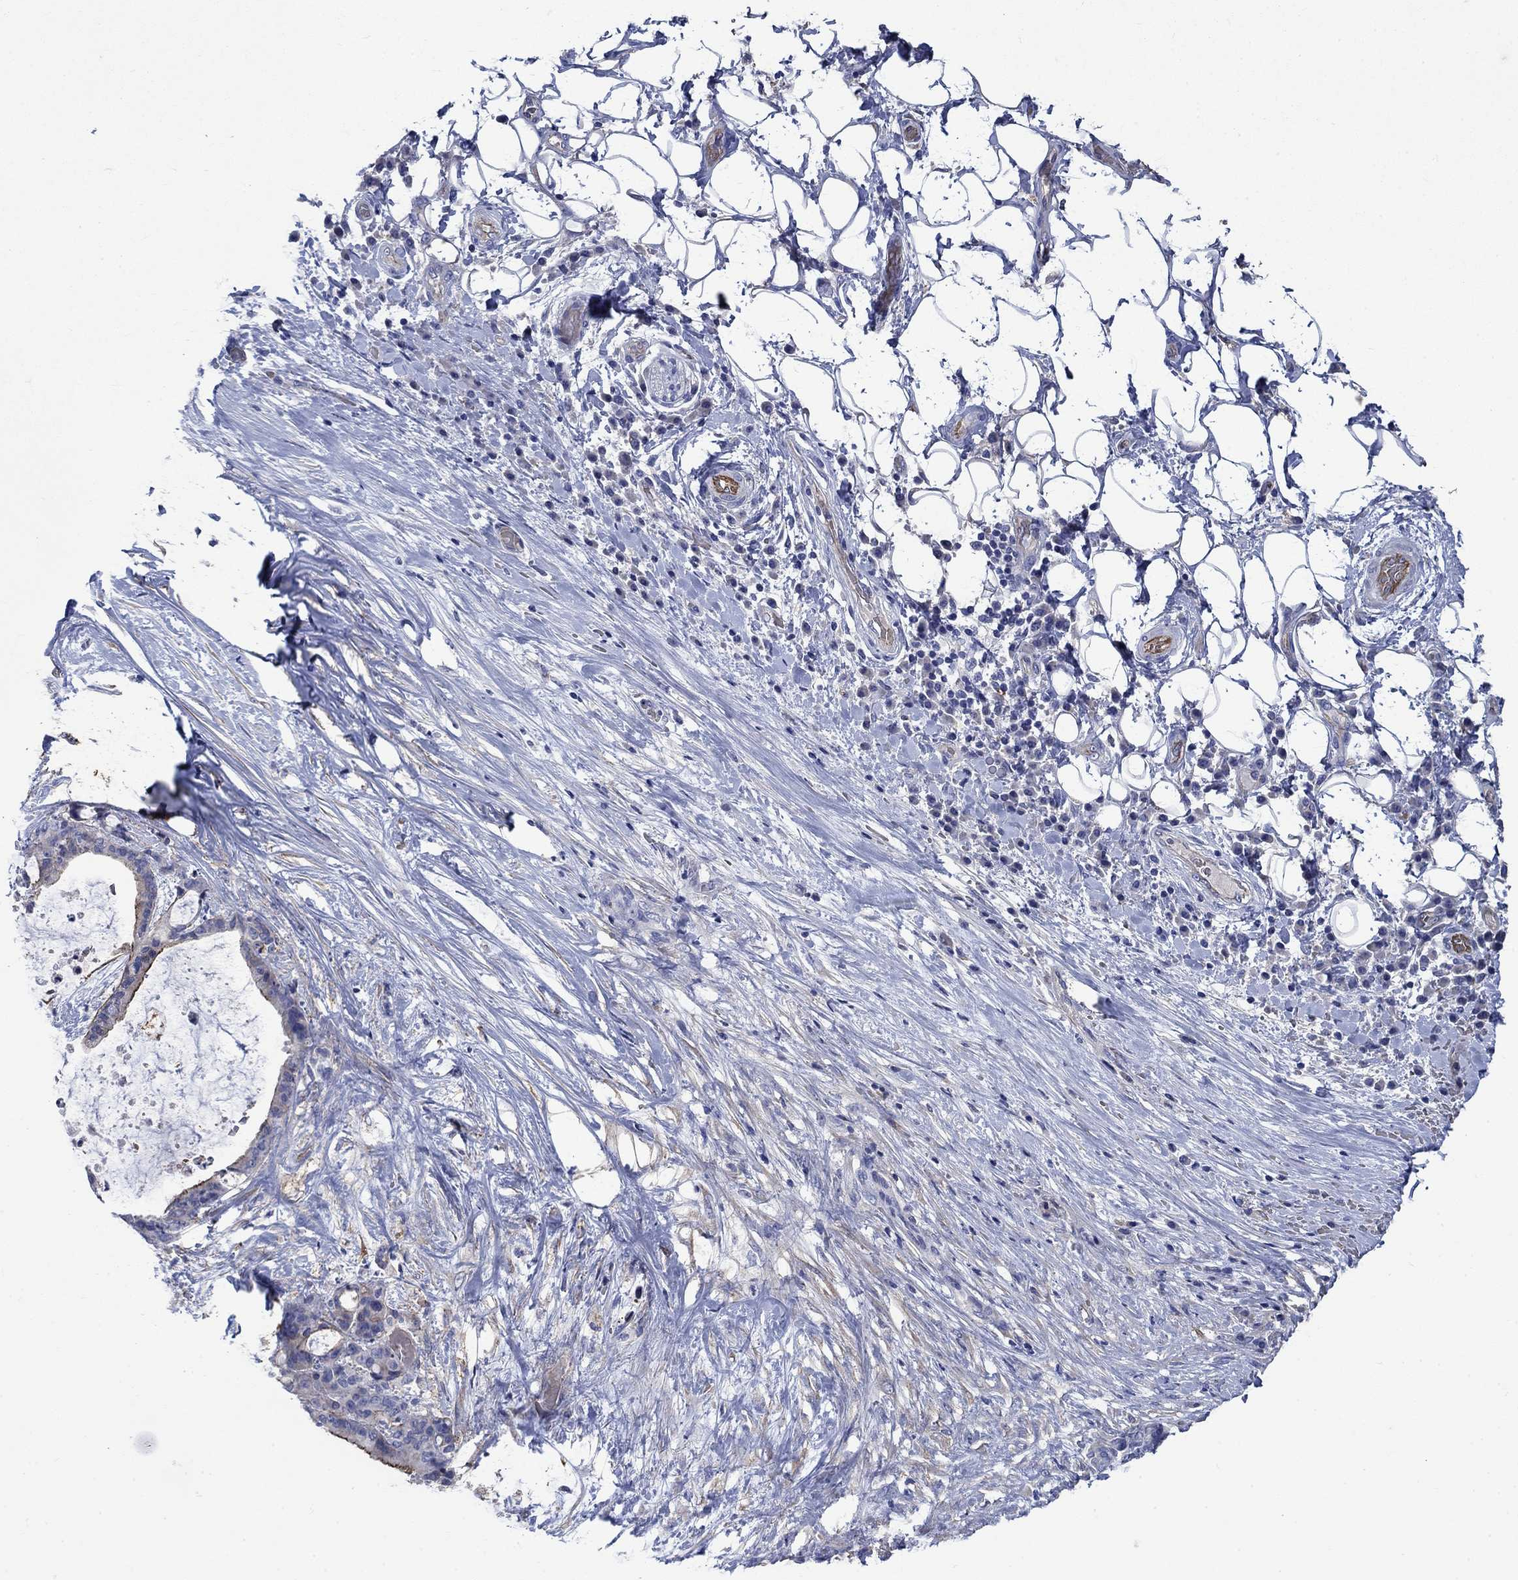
{"staining": {"intensity": "moderate", "quantity": "<25%", "location": "cytoplasmic/membranous"}, "tissue": "liver cancer", "cell_type": "Tumor cells", "image_type": "cancer", "snomed": [{"axis": "morphology", "description": "Cholangiocarcinoma"}, {"axis": "topography", "description": "Liver"}], "caption": "Protein positivity by immunohistochemistry (IHC) displays moderate cytoplasmic/membranous staining in approximately <25% of tumor cells in liver cancer (cholangiocarcinoma).", "gene": "FLNC", "patient": {"sex": "female", "age": 73}}